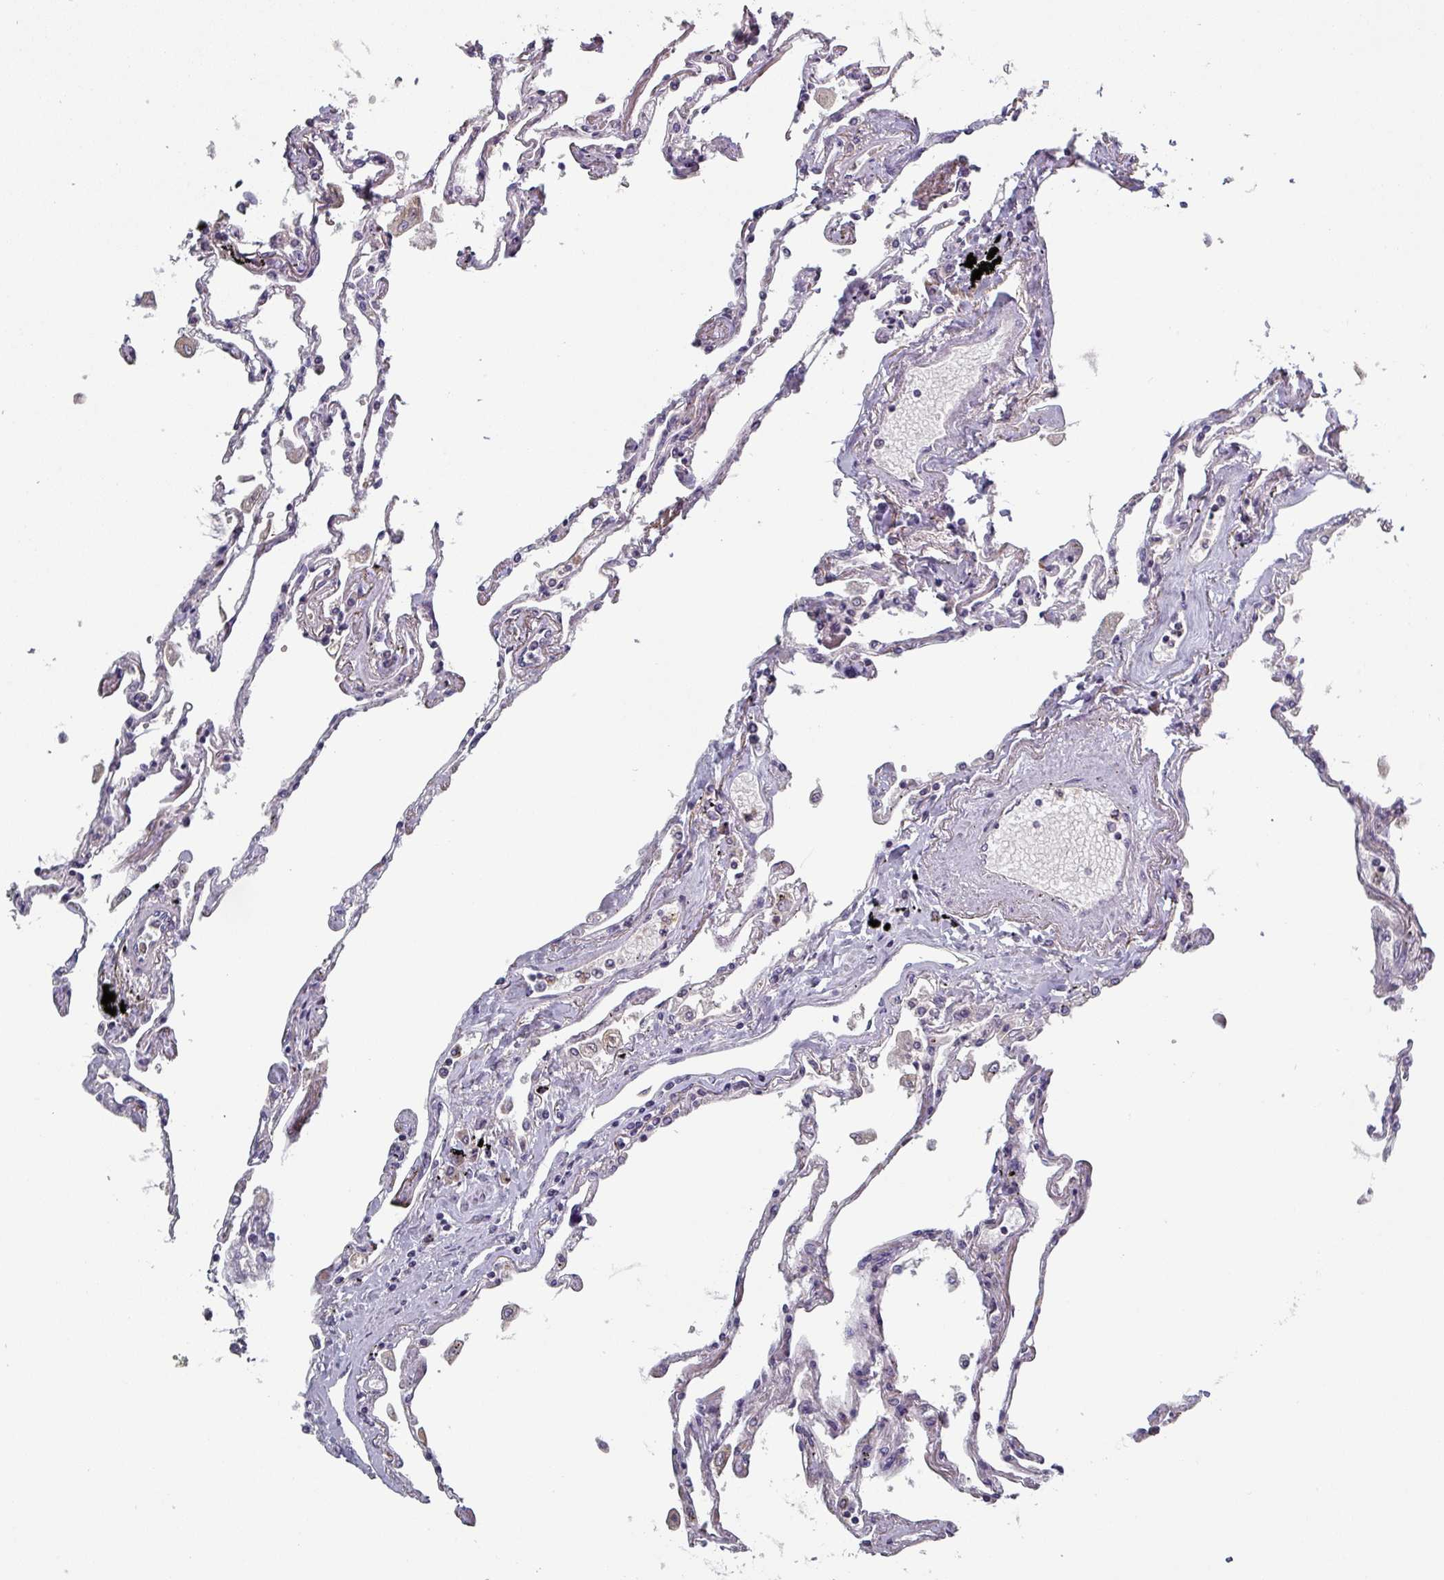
{"staining": {"intensity": "negative", "quantity": "none", "location": "none"}, "tissue": "lung", "cell_type": "Alveolar cells", "image_type": "normal", "snomed": [{"axis": "morphology", "description": "Normal tissue, NOS"}, {"axis": "topography", "description": "Lung"}], "caption": "High magnification brightfield microscopy of unremarkable lung stained with DAB (brown) and counterstained with hematoxylin (blue): alveolar cells show no significant expression.", "gene": "PRAMEF7", "patient": {"sex": "female", "age": 67}}